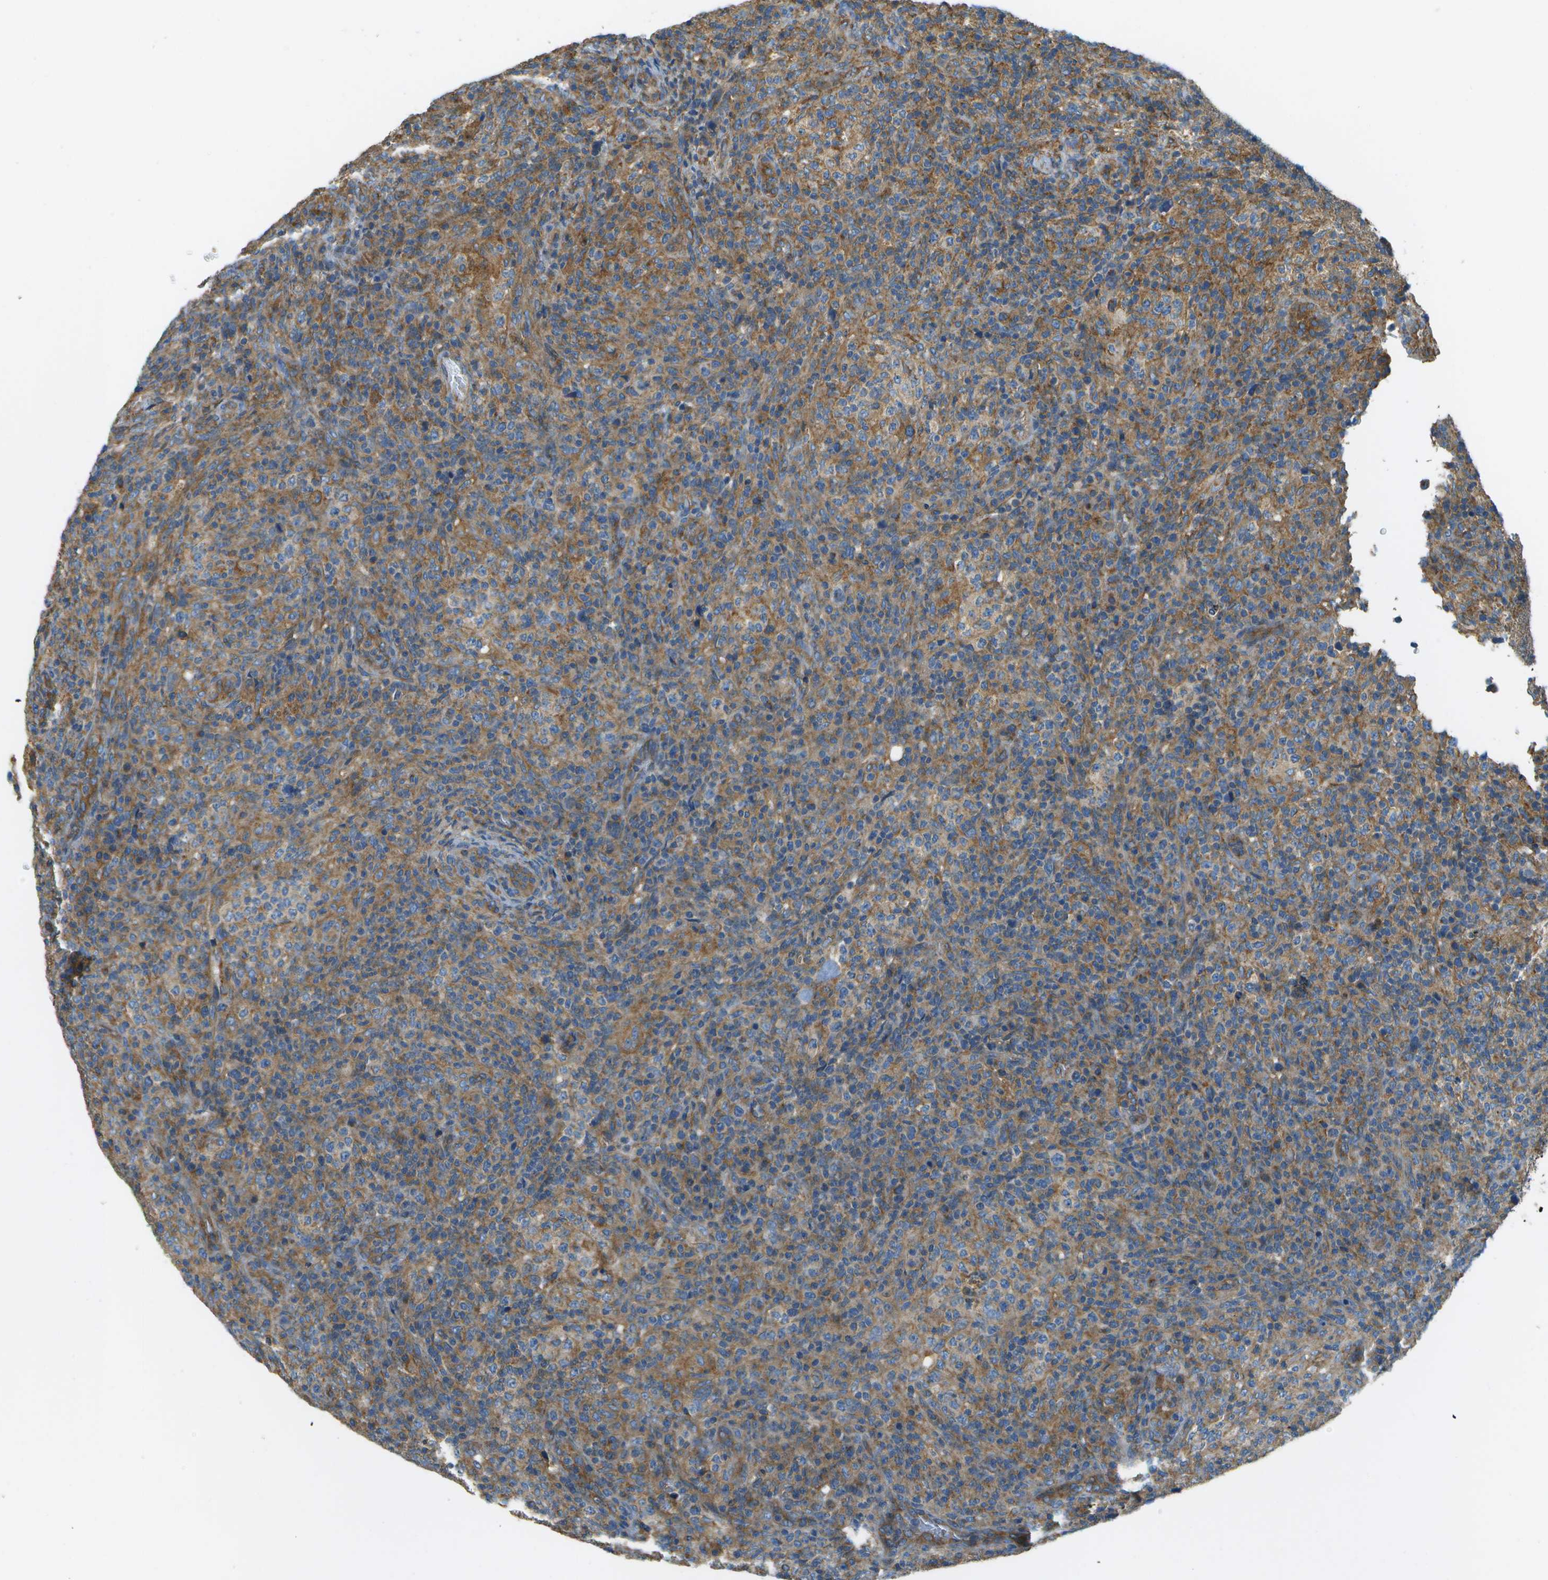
{"staining": {"intensity": "moderate", "quantity": "25%-75%", "location": "cytoplasmic/membranous"}, "tissue": "lymphoma", "cell_type": "Tumor cells", "image_type": "cancer", "snomed": [{"axis": "morphology", "description": "Malignant lymphoma, non-Hodgkin's type, High grade"}, {"axis": "topography", "description": "Lymph node"}], "caption": "Lymphoma tissue reveals moderate cytoplasmic/membranous expression in about 25%-75% of tumor cells, visualized by immunohistochemistry. (DAB (3,3'-diaminobenzidine) = brown stain, brightfield microscopy at high magnification).", "gene": "CLTC", "patient": {"sex": "female", "age": 76}}